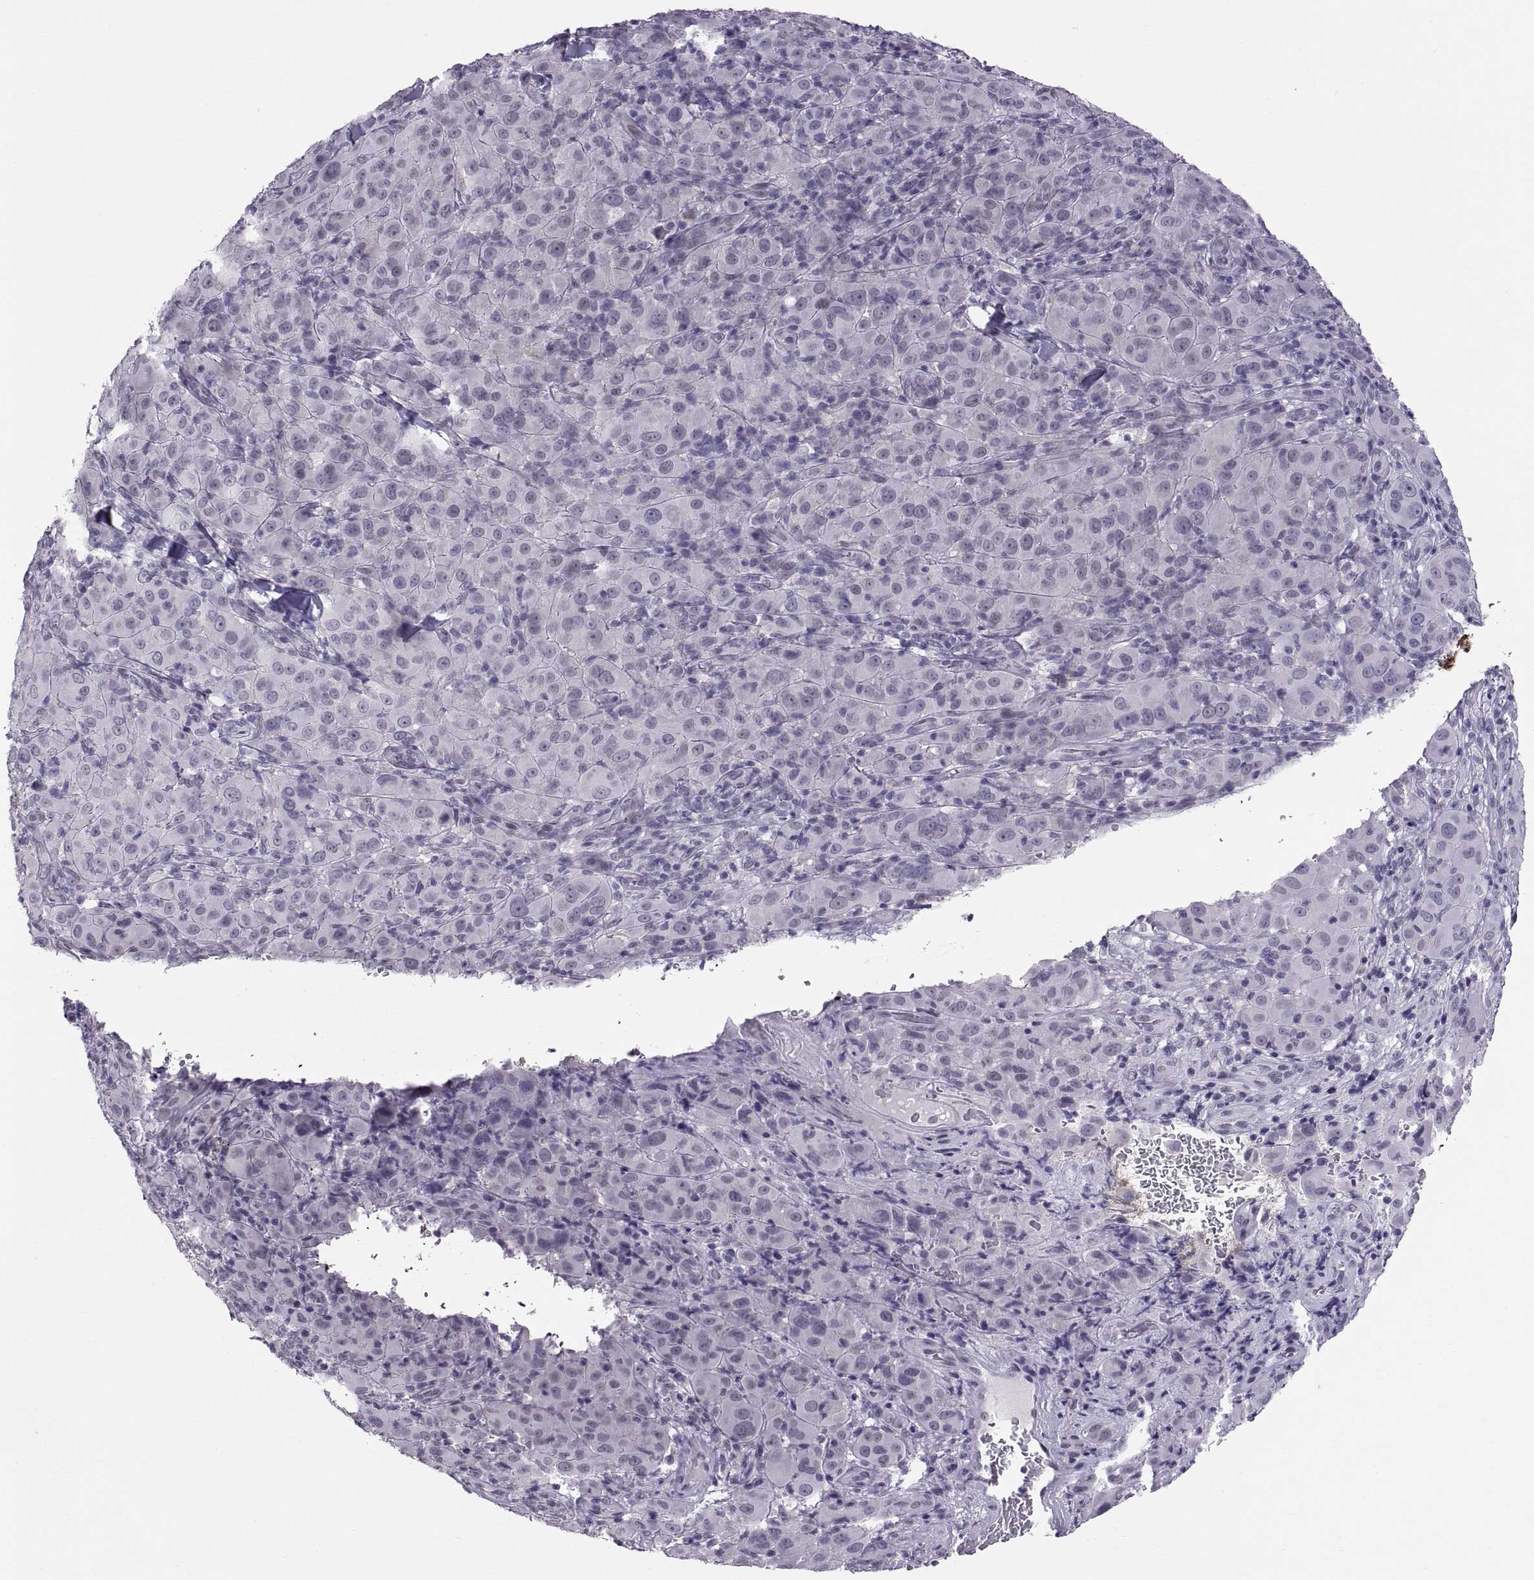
{"staining": {"intensity": "negative", "quantity": "none", "location": "none"}, "tissue": "melanoma", "cell_type": "Tumor cells", "image_type": "cancer", "snomed": [{"axis": "morphology", "description": "Malignant melanoma, NOS"}, {"axis": "topography", "description": "Skin"}], "caption": "Protein analysis of malignant melanoma demonstrates no significant expression in tumor cells.", "gene": "KRT77", "patient": {"sex": "female", "age": 87}}